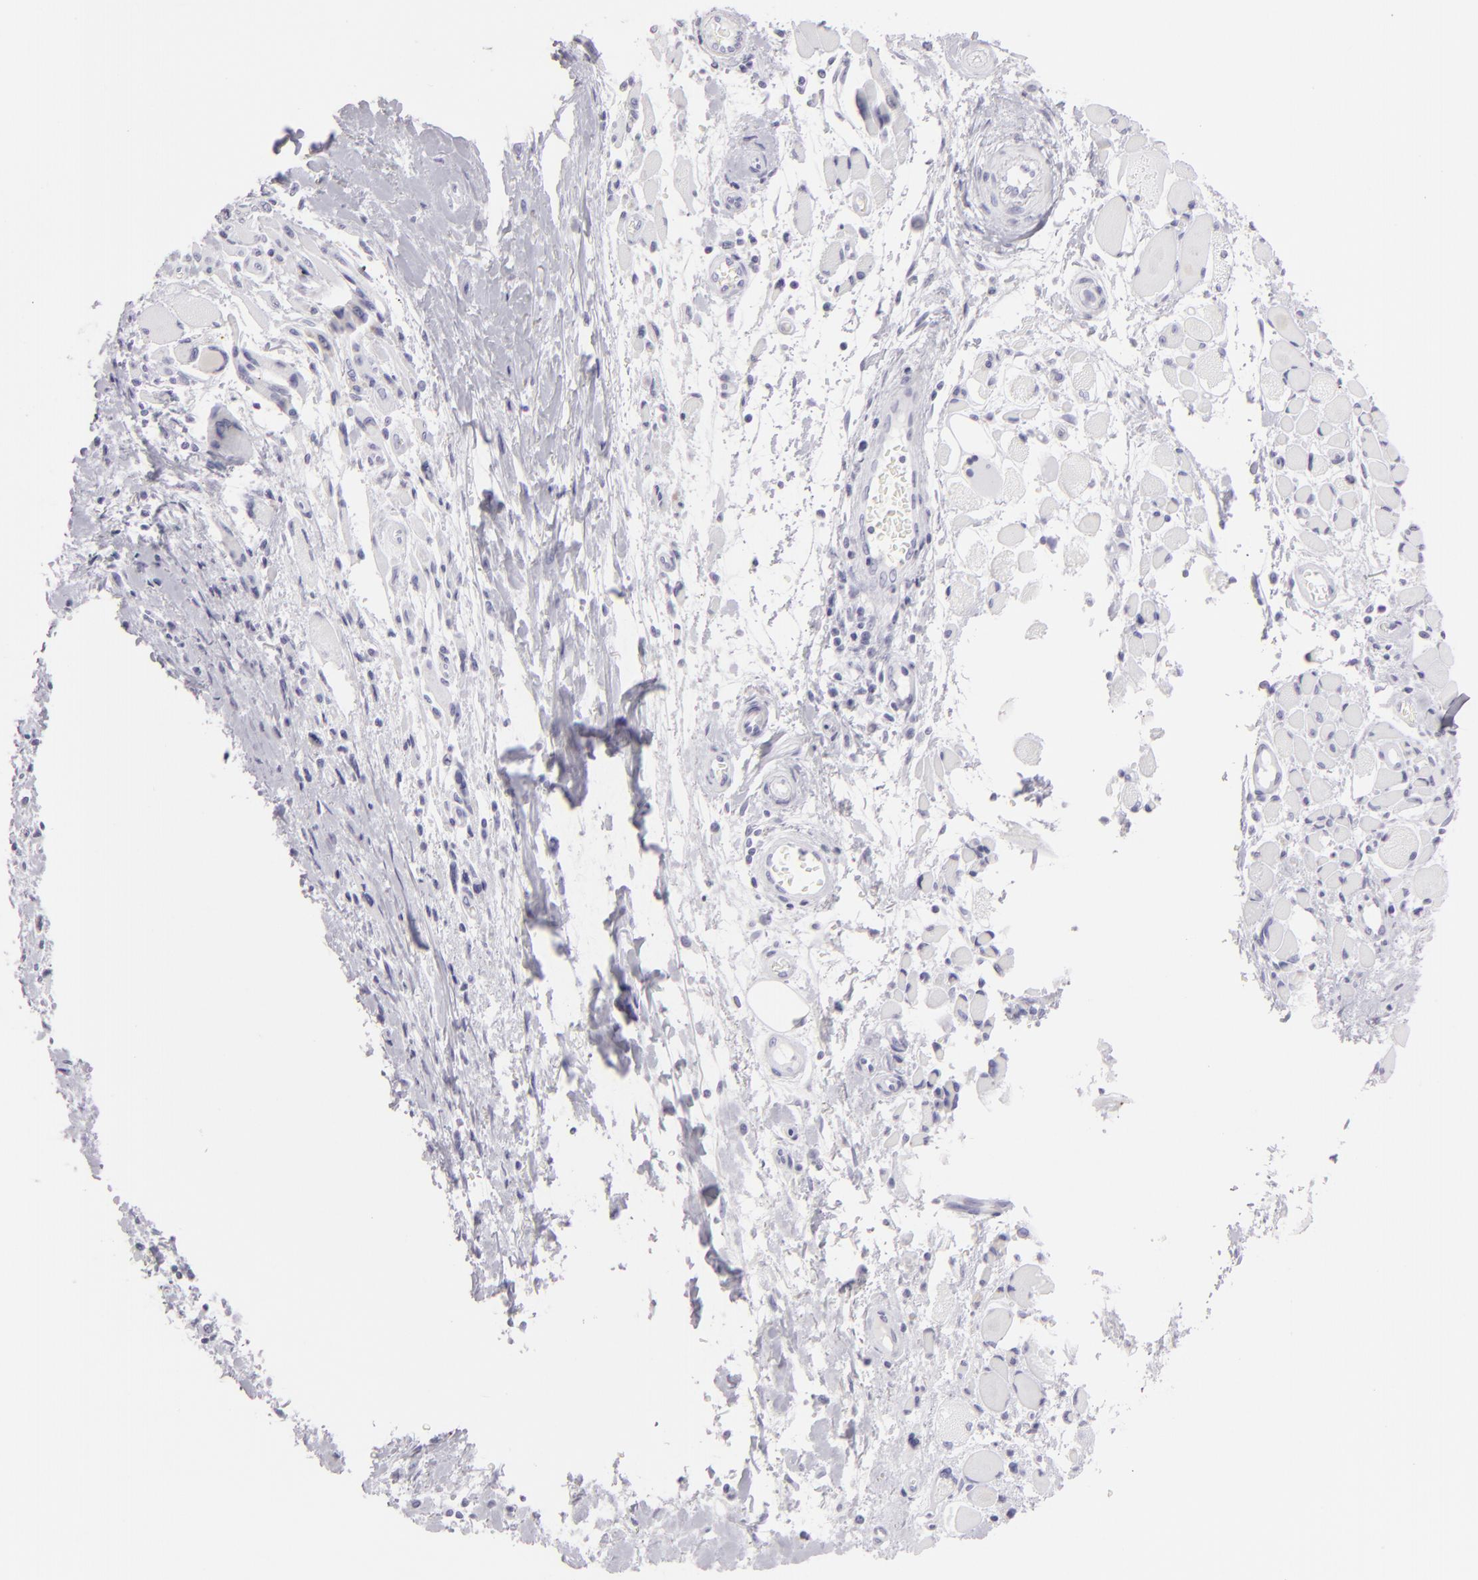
{"staining": {"intensity": "negative", "quantity": "none", "location": "none"}, "tissue": "melanoma", "cell_type": "Tumor cells", "image_type": "cancer", "snomed": [{"axis": "morphology", "description": "Malignant melanoma, NOS"}, {"axis": "topography", "description": "Skin"}], "caption": "Histopathology image shows no protein staining in tumor cells of malignant melanoma tissue. (Brightfield microscopy of DAB (3,3'-diaminobenzidine) immunohistochemistry at high magnification).", "gene": "FLG", "patient": {"sex": "male", "age": 88}}